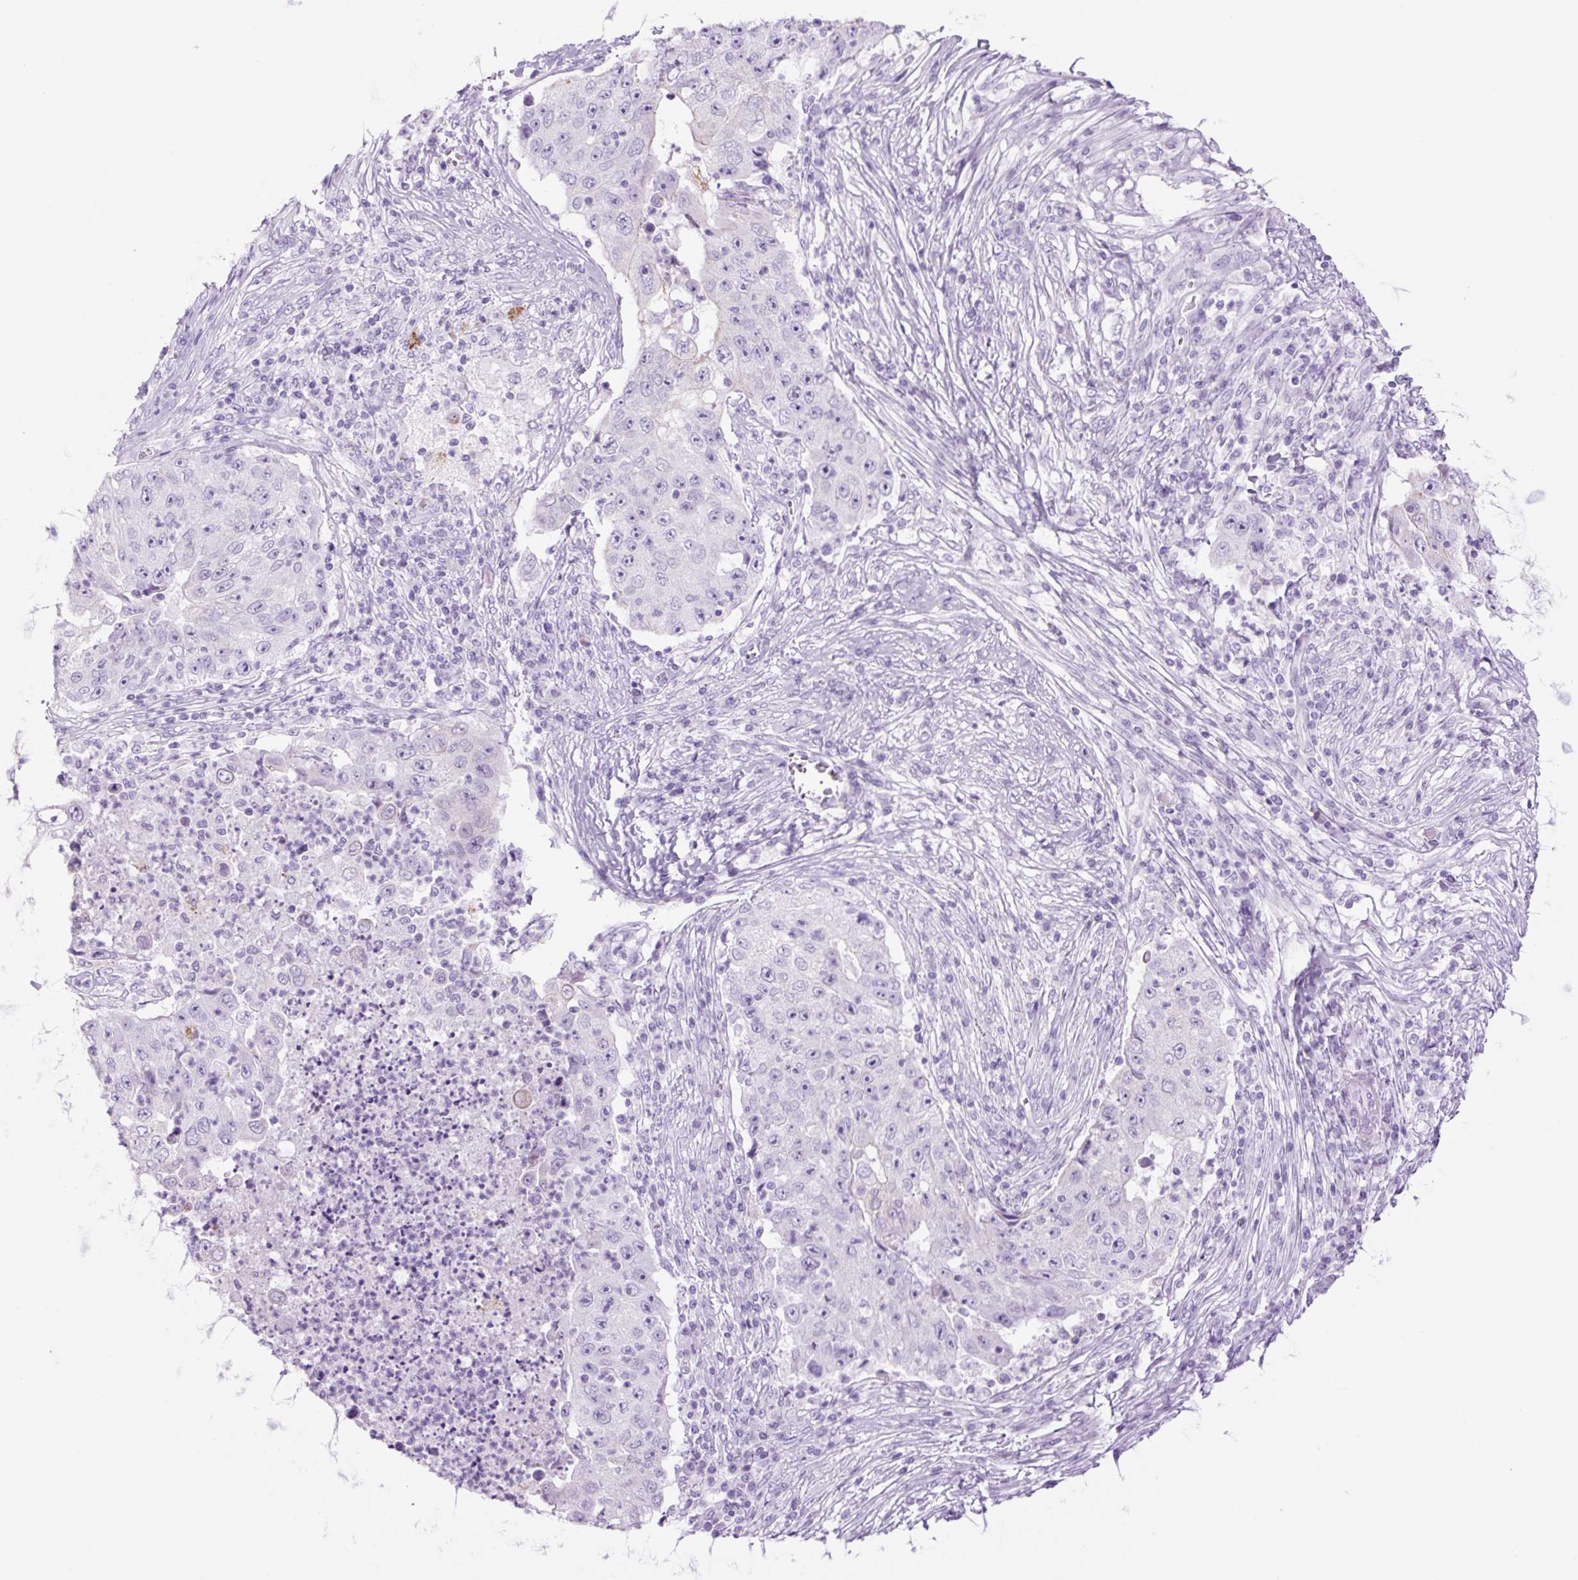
{"staining": {"intensity": "negative", "quantity": "none", "location": "none"}, "tissue": "lung cancer", "cell_type": "Tumor cells", "image_type": "cancer", "snomed": [{"axis": "morphology", "description": "Squamous cell carcinoma, NOS"}, {"axis": "topography", "description": "Lung"}], "caption": "Tumor cells are negative for protein expression in human lung cancer (squamous cell carcinoma).", "gene": "TFF2", "patient": {"sex": "male", "age": 64}}